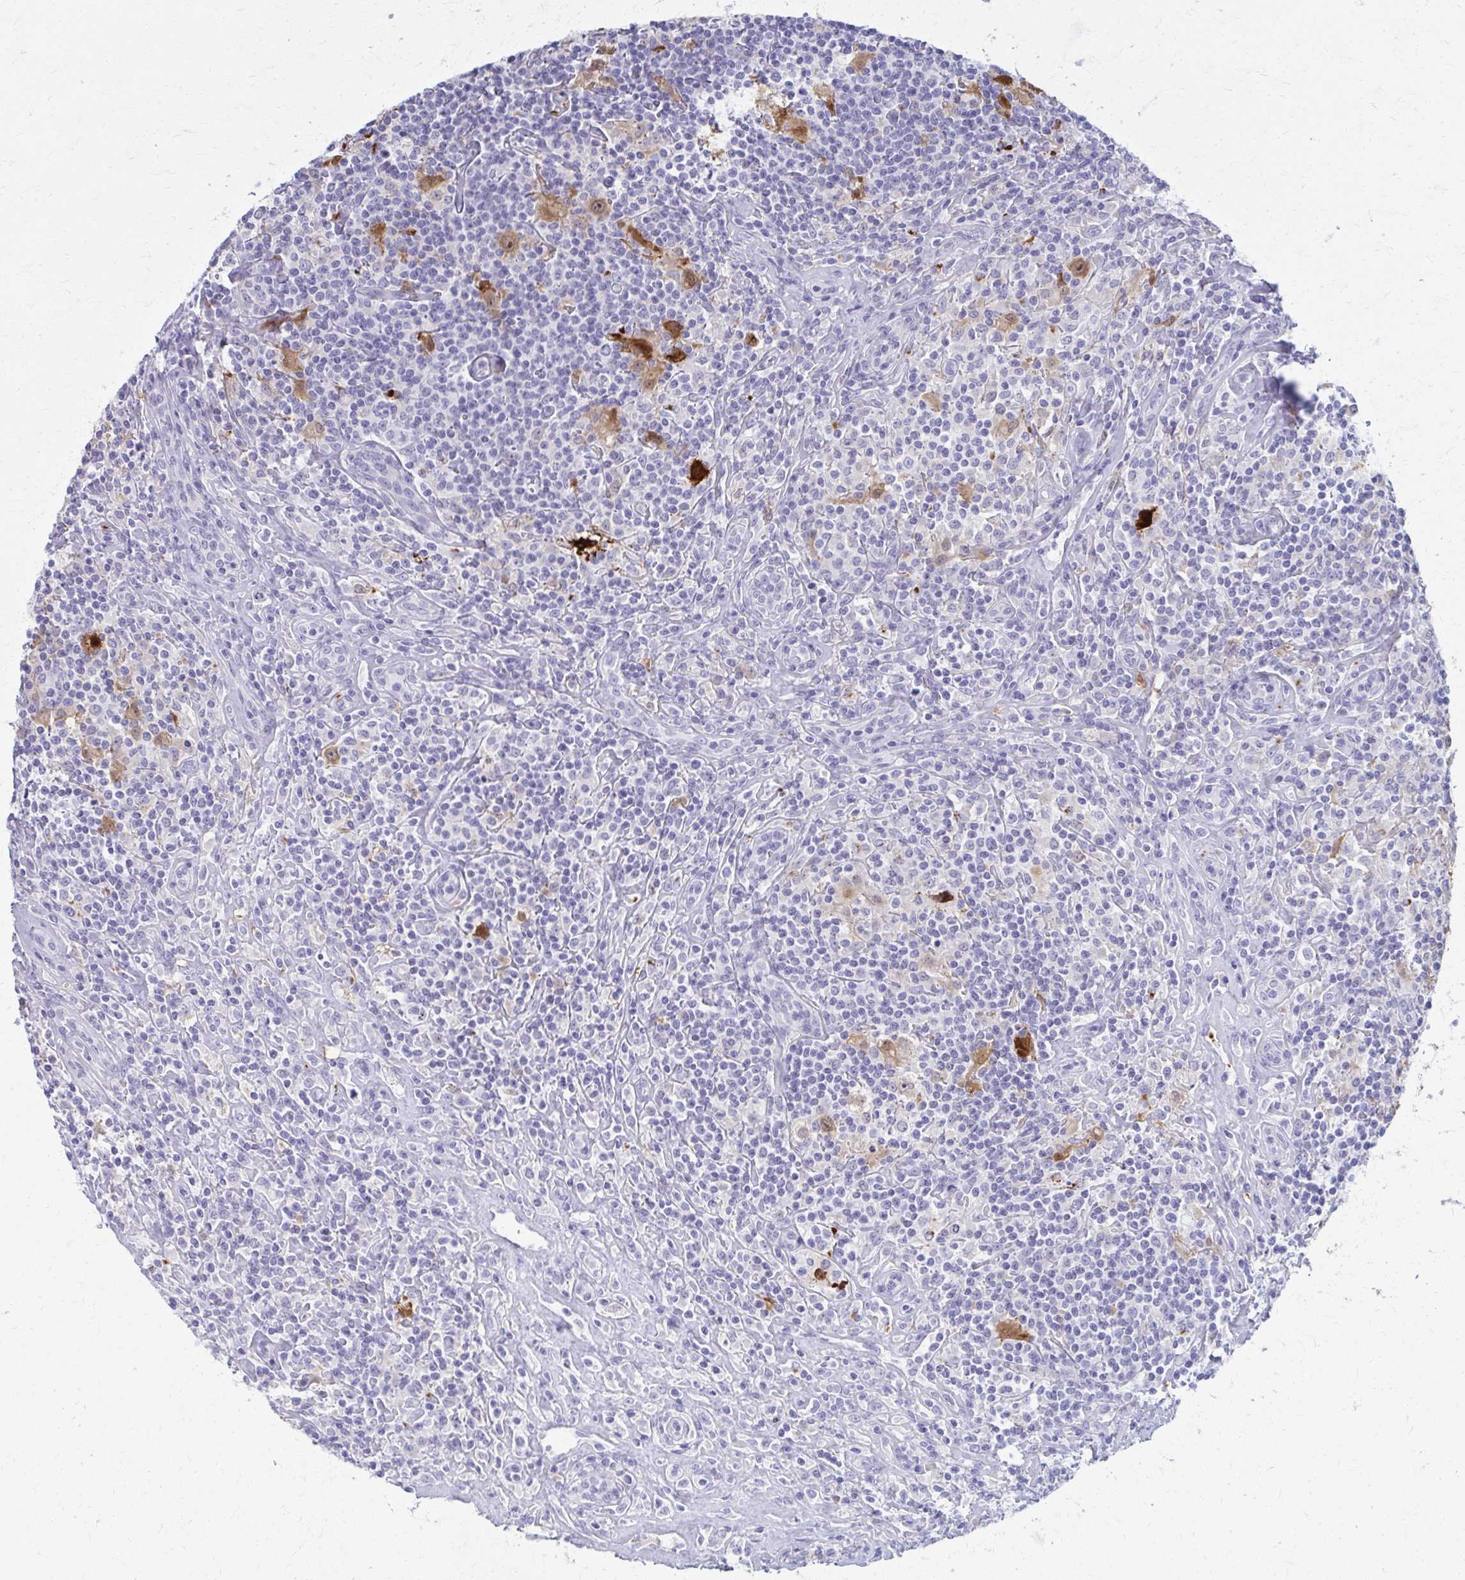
{"staining": {"intensity": "moderate", "quantity": ">75%", "location": "cytoplasmic/membranous"}, "tissue": "lymphoma", "cell_type": "Tumor cells", "image_type": "cancer", "snomed": [{"axis": "morphology", "description": "Hodgkin's disease, NOS"}, {"axis": "morphology", "description": "Hodgkin's lymphoma, nodular sclerosis"}, {"axis": "topography", "description": "Lymph node"}], "caption": "IHC of human lymphoma reveals medium levels of moderate cytoplasmic/membranous positivity in about >75% of tumor cells.", "gene": "OR4M1", "patient": {"sex": "female", "age": 10}}